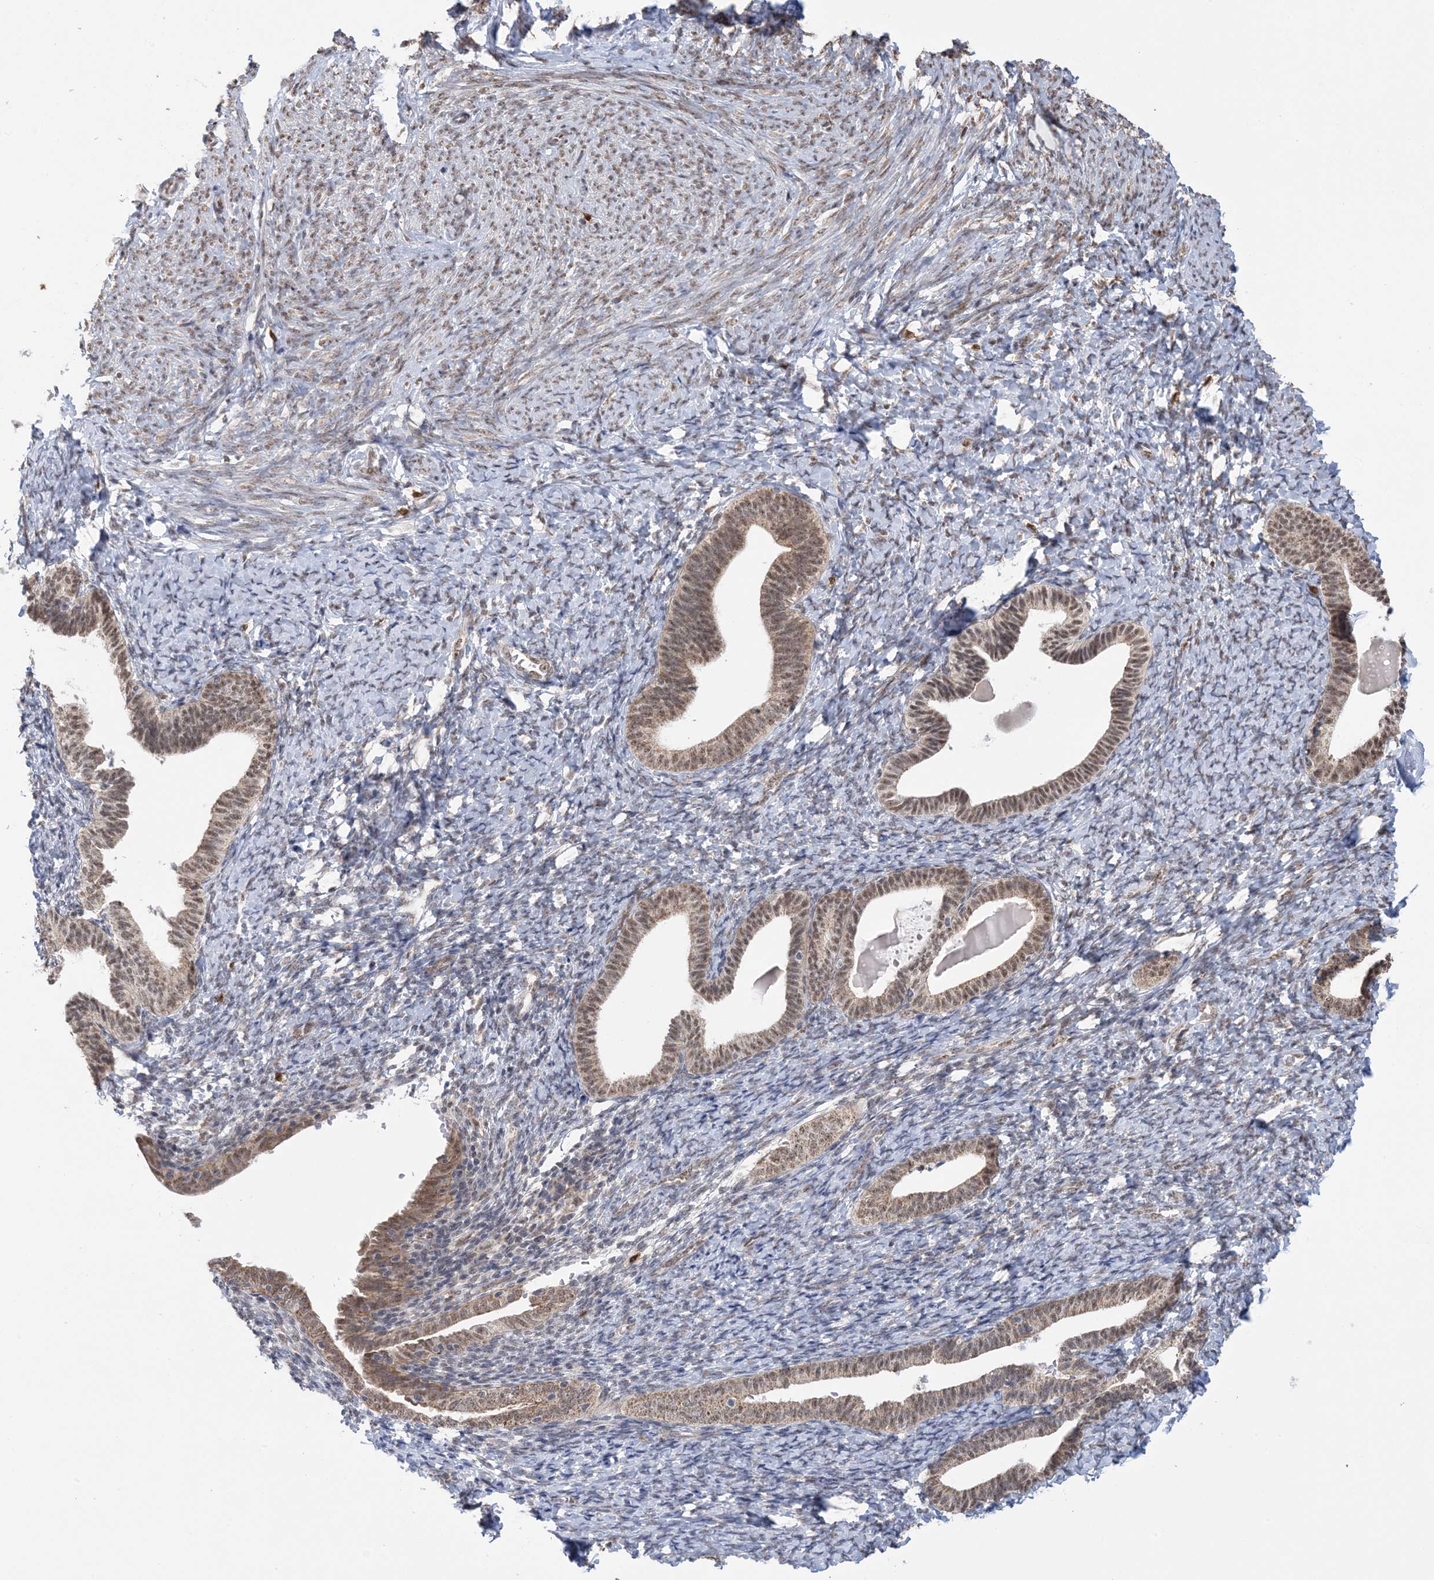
{"staining": {"intensity": "moderate", "quantity": "<25%", "location": "nuclear"}, "tissue": "endometrium", "cell_type": "Cells in endometrial stroma", "image_type": "normal", "snomed": [{"axis": "morphology", "description": "Normal tissue, NOS"}, {"axis": "topography", "description": "Endometrium"}], "caption": "A brown stain highlights moderate nuclear expression of a protein in cells in endometrial stroma of unremarkable endometrium.", "gene": "TRMT10C", "patient": {"sex": "female", "age": 72}}